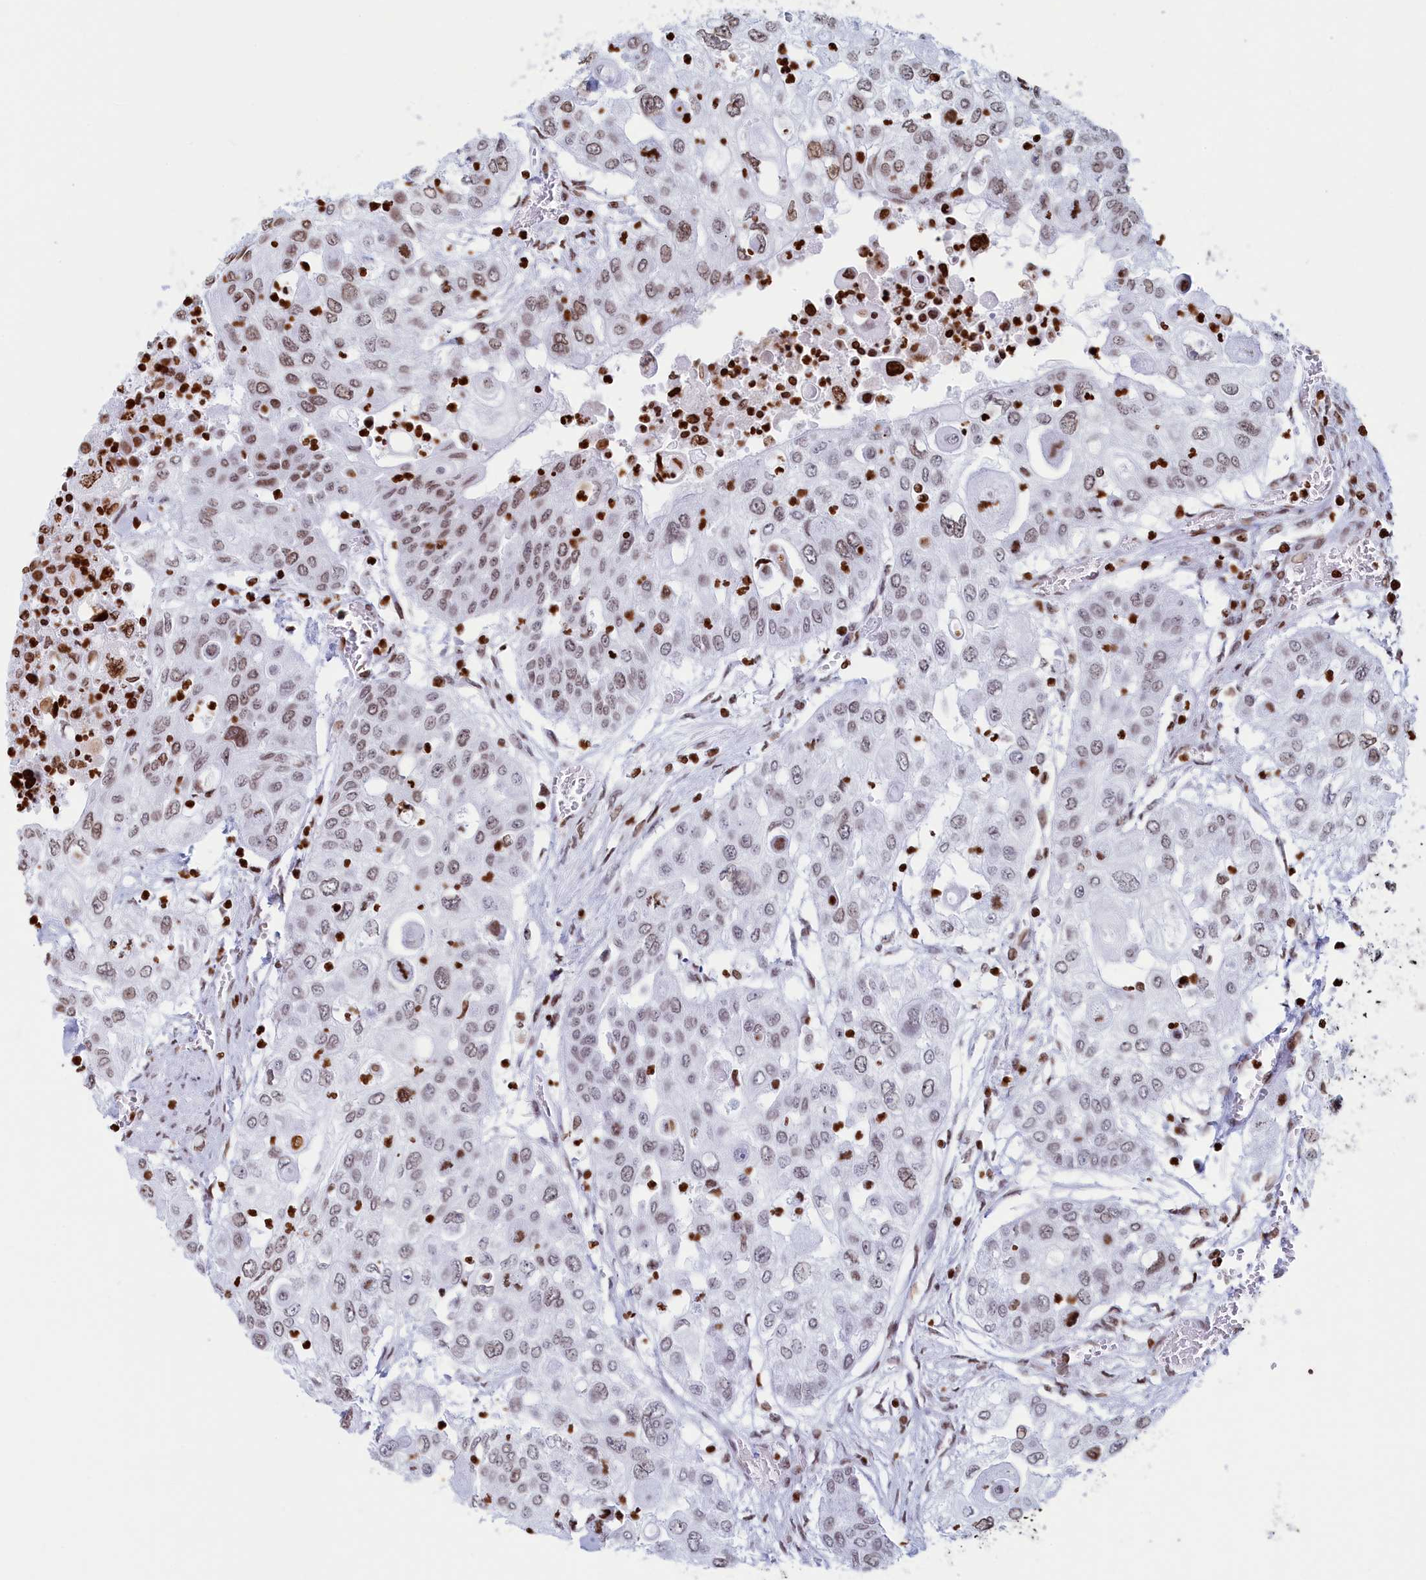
{"staining": {"intensity": "weak", "quantity": ">75%", "location": "nuclear"}, "tissue": "urothelial cancer", "cell_type": "Tumor cells", "image_type": "cancer", "snomed": [{"axis": "morphology", "description": "Urothelial carcinoma, High grade"}, {"axis": "topography", "description": "Urinary bladder"}], "caption": "Protein expression analysis of human urothelial cancer reveals weak nuclear positivity in about >75% of tumor cells.", "gene": "APOBEC3A", "patient": {"sex": "female", "age": 79}}